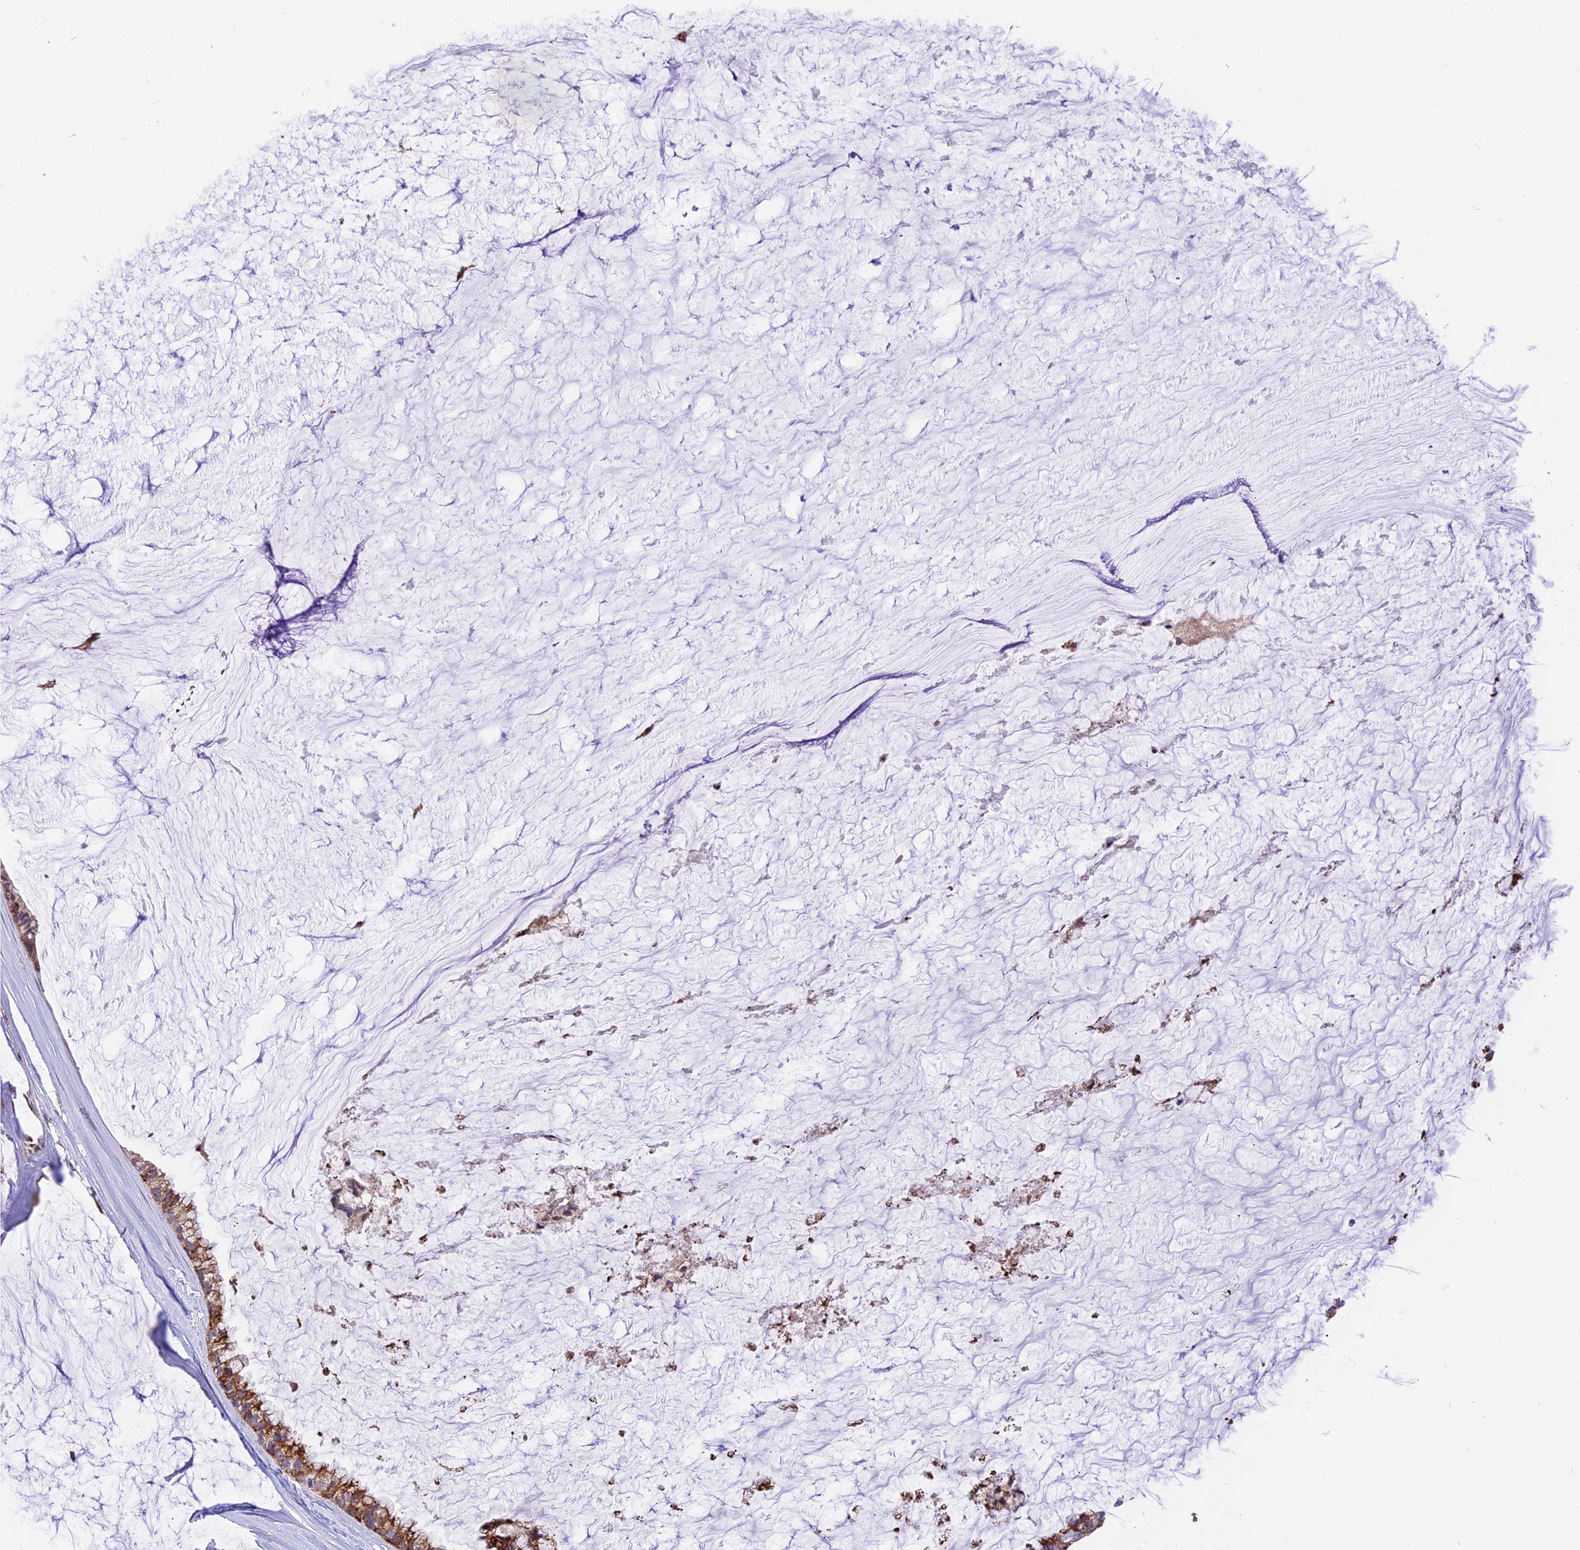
{"staining": {"intensity": "strong", "quantity": ">75%", "location": "cytoplasmic/membranous"}, "tissue": "ovarian cancer", "cell_type": "Tumor cells", "image_type": "cancer", "snomed": [{"axis": "morphology", "description": "Cystadenocarcinoma, mucinous, NOS"}, {"axis": "topography", "description": "Ovary"}], "caption": "A photomicrograph showing strong cytoplasmic/membranous expression in about >75% of tumor cells in mucinous cystadenocarcinoma (ovarian), as visualized by brown immunohistochemical staining.", "gene": "ARMCX6", "patient": {"sex": "female", "age": 39}}